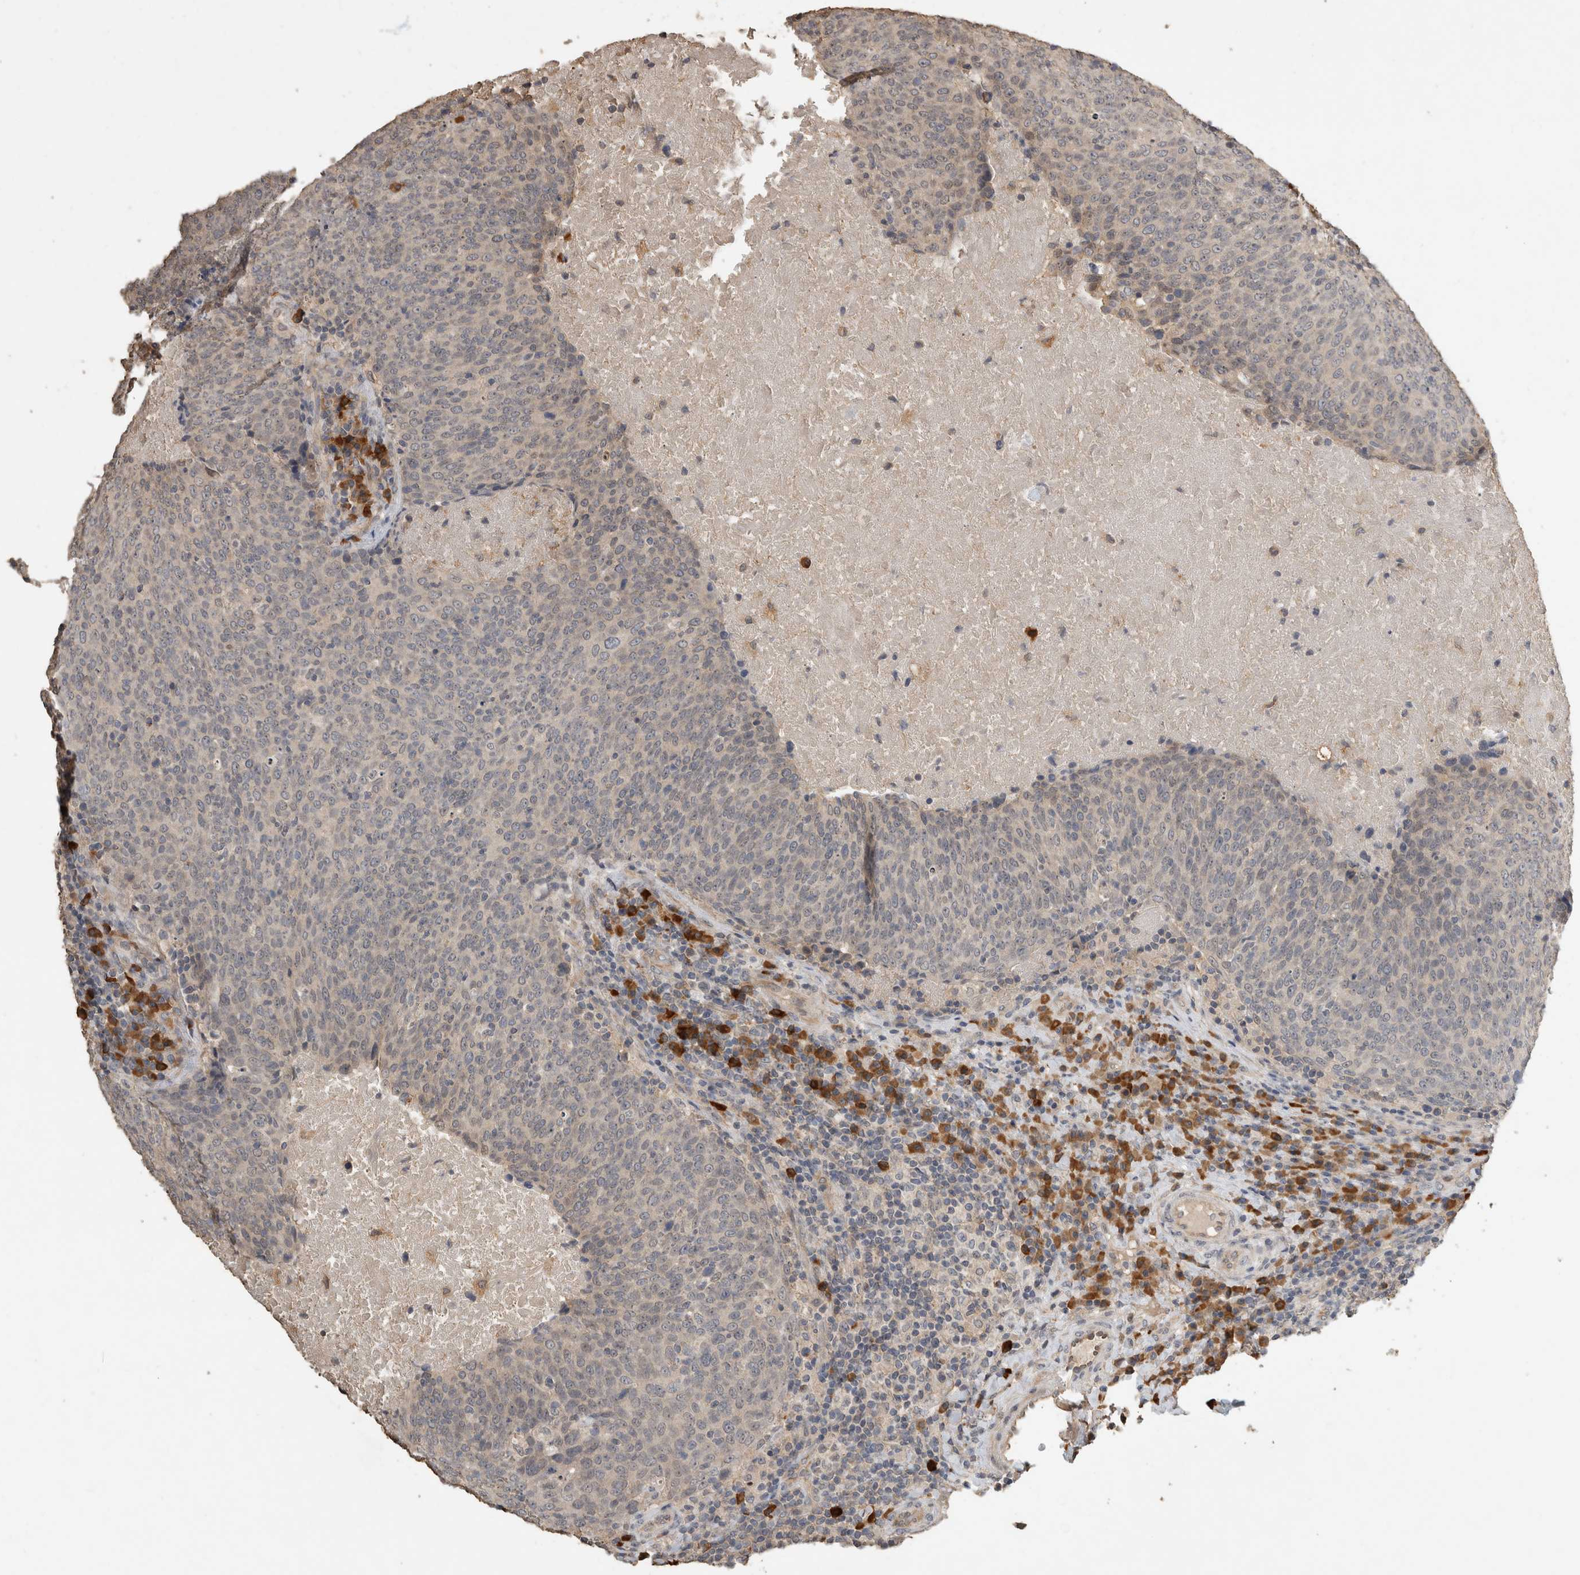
{"staining": {"intensity": "weak", "quantity": "<25%", "location": "cytoplasmic/membranous"}, "tissue": "head and neck cancer", "cell_type": "Tumor cells", "image_type": "cancer", "snomed": [{"axis": "morphology", "description": "Squamous cell carcinoma, NOS"}, {"axis": "morphology", "description": "Squamous cell carcinoma, metastatic, NOS"}, {"axis": "topography", "description": "Lymph node"}, {"axis": "topography", "description": "Head-Neck"}], "caption": "Tumor cells are negative for brown protein staining in head and neck cancer.", "gene": "RHPN1", "patient": {"sex": "male", "age": 62}}